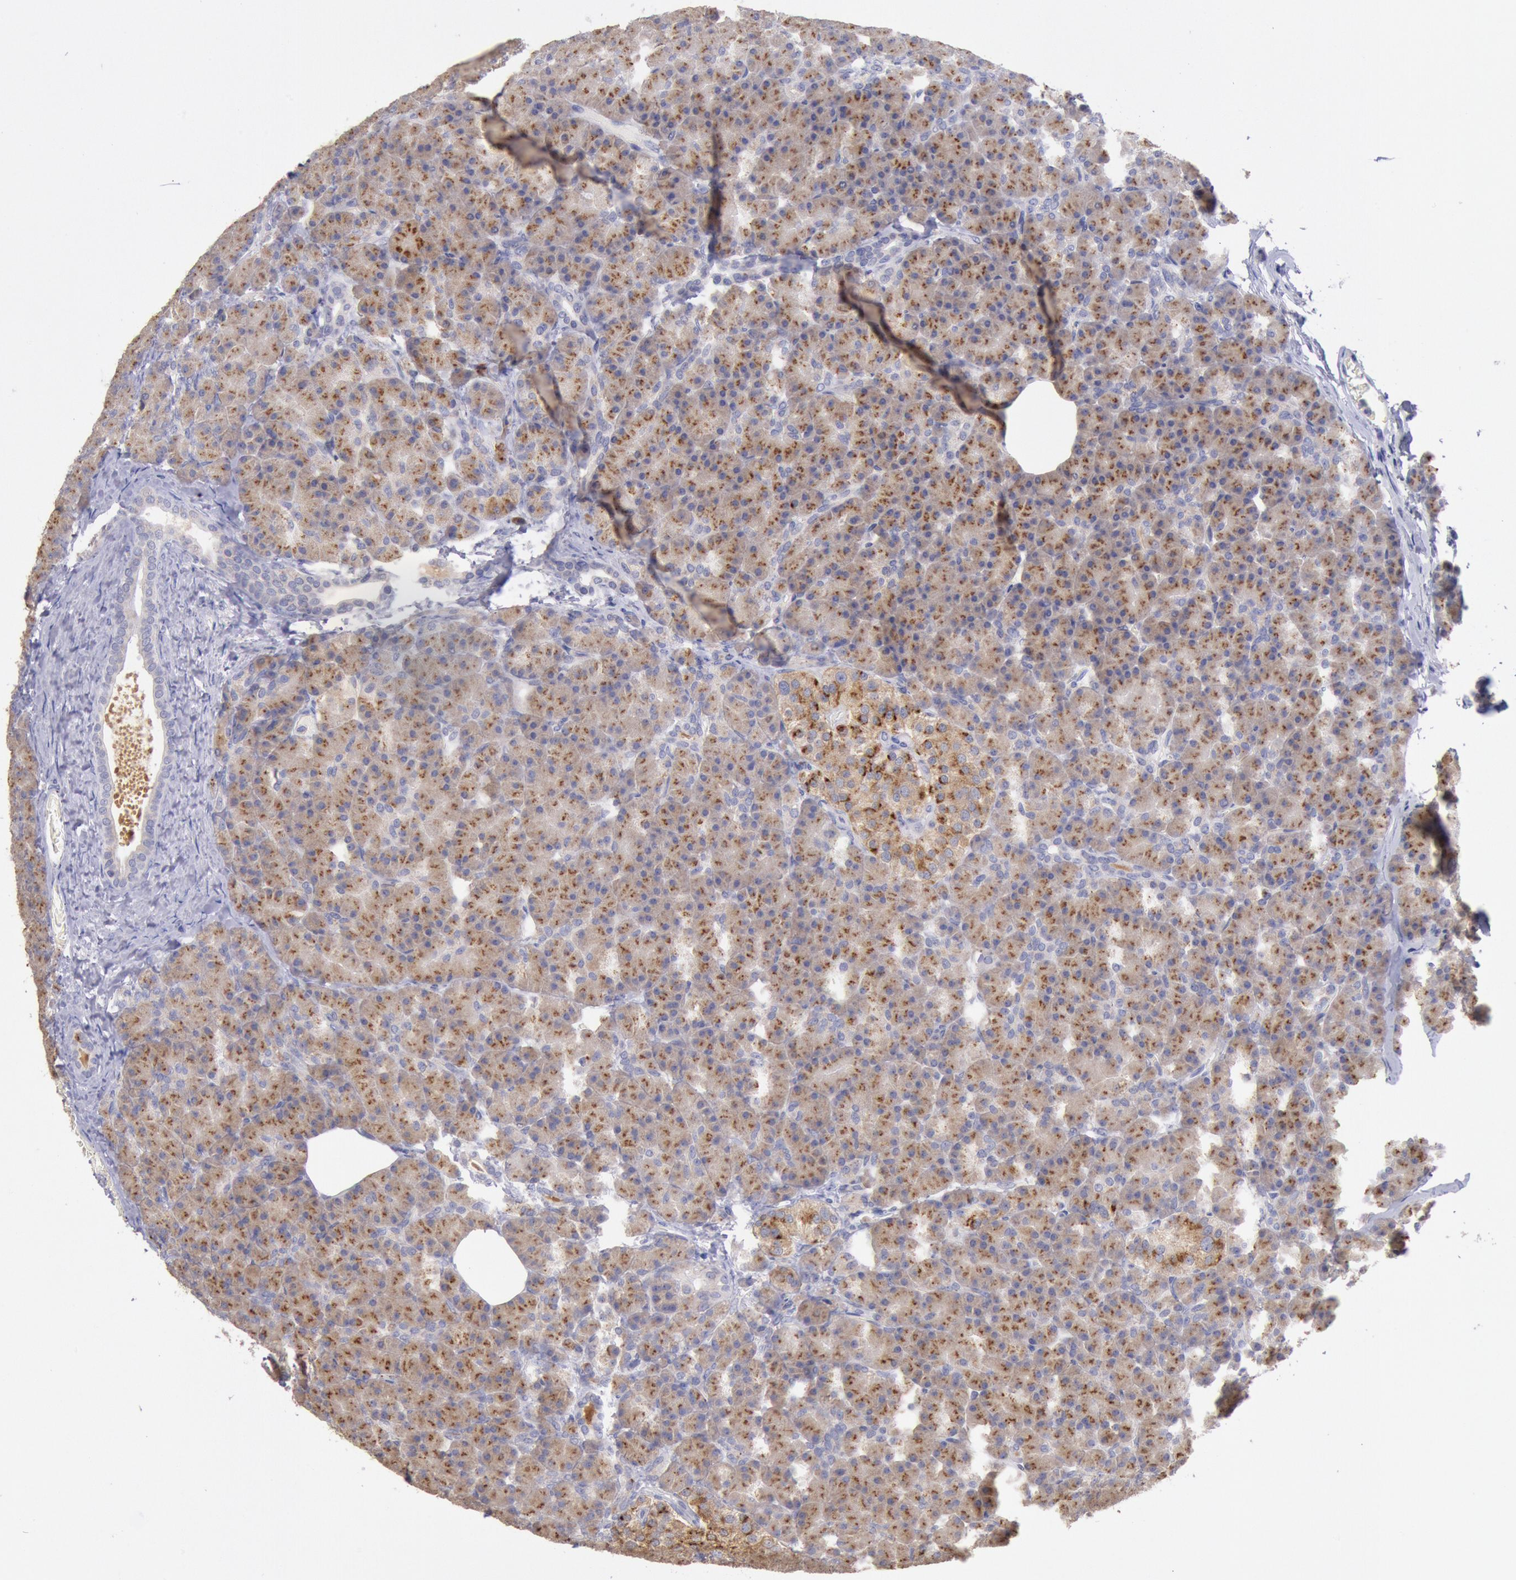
{"staining": {"intensity": "moderate", "quantity": ">75%", "location": "cytoplasmic/membranous"}, "tissue": "pancreas", "cell_type": "Exocrine glandular cells", "image_type": "normal", "snomed": [{"axis": "morphology", "description": "Normal tissue, NOS"}, {"axis": "topography", "description": "Pancreas"}], "caption": "Brown immunohistochemical staining in benign human pancreas shows moderate cytoplasmic/membranous positivity in about >75% of exocrine glandular cells.", "gene": "GAL3ST1", "patient": {"sex": "female", "age": 43}}